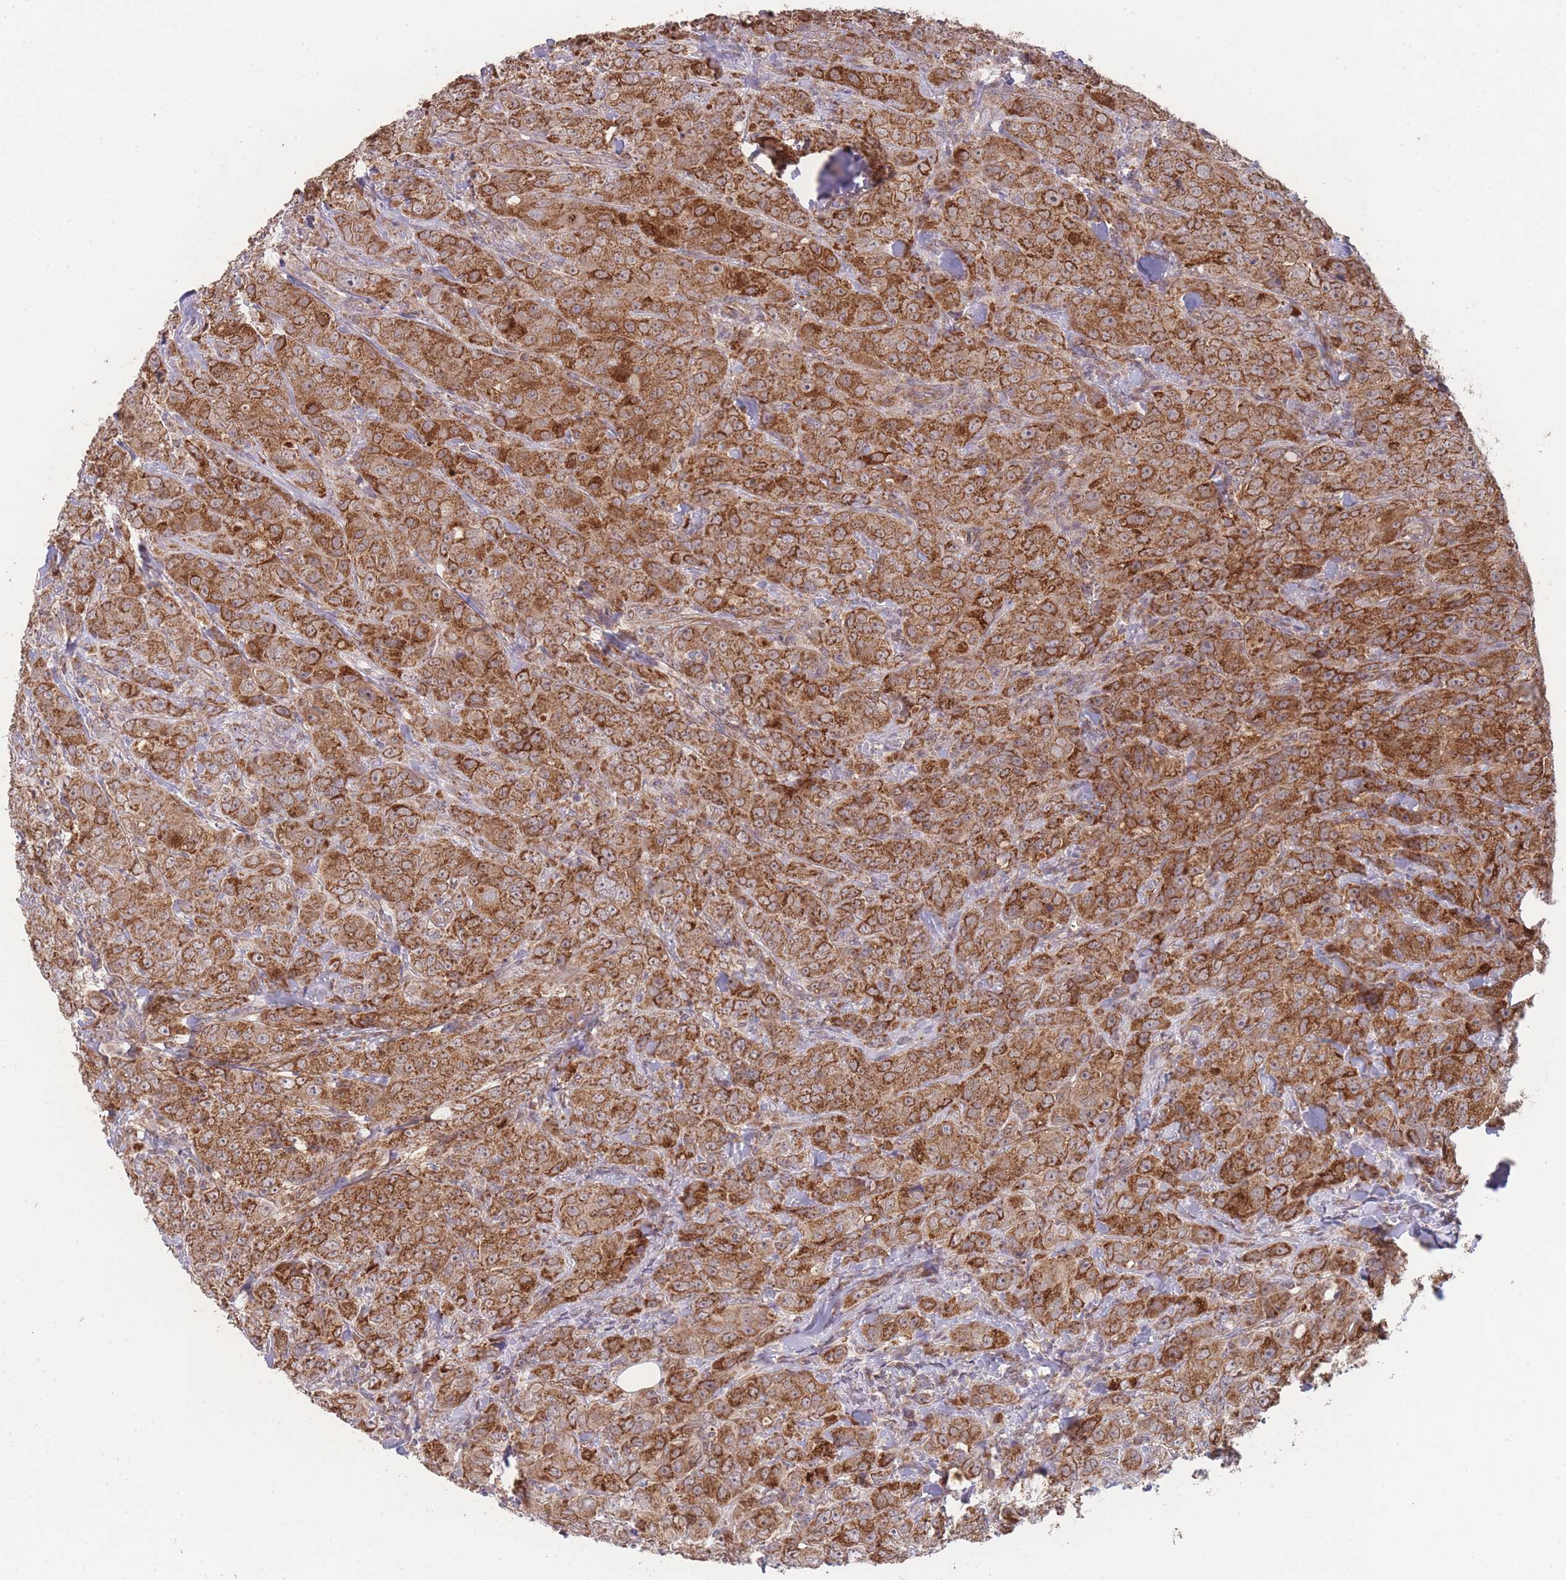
{"staining": {"intensity": "moderate", "quantity": ">75%", "location": "cytoplasmic/membranous"}, "tissue": "breast cancer", "cell_type": "Tumor cells", "image_type": "cancer", "snomed": [{"axis": "morphology", "description": "Duct carcinoma"}, {"axis": "topography", "description": "Breast"}], "caption": "Infiltrating ductal carcinoma (breast) stained for a protein (brown) exhibits moderate cytoplasmic/membranous positive staining in about >75% of tumor cells.", "gene": "PXMP4", "patient": {"sex": "female", "age": 43}}